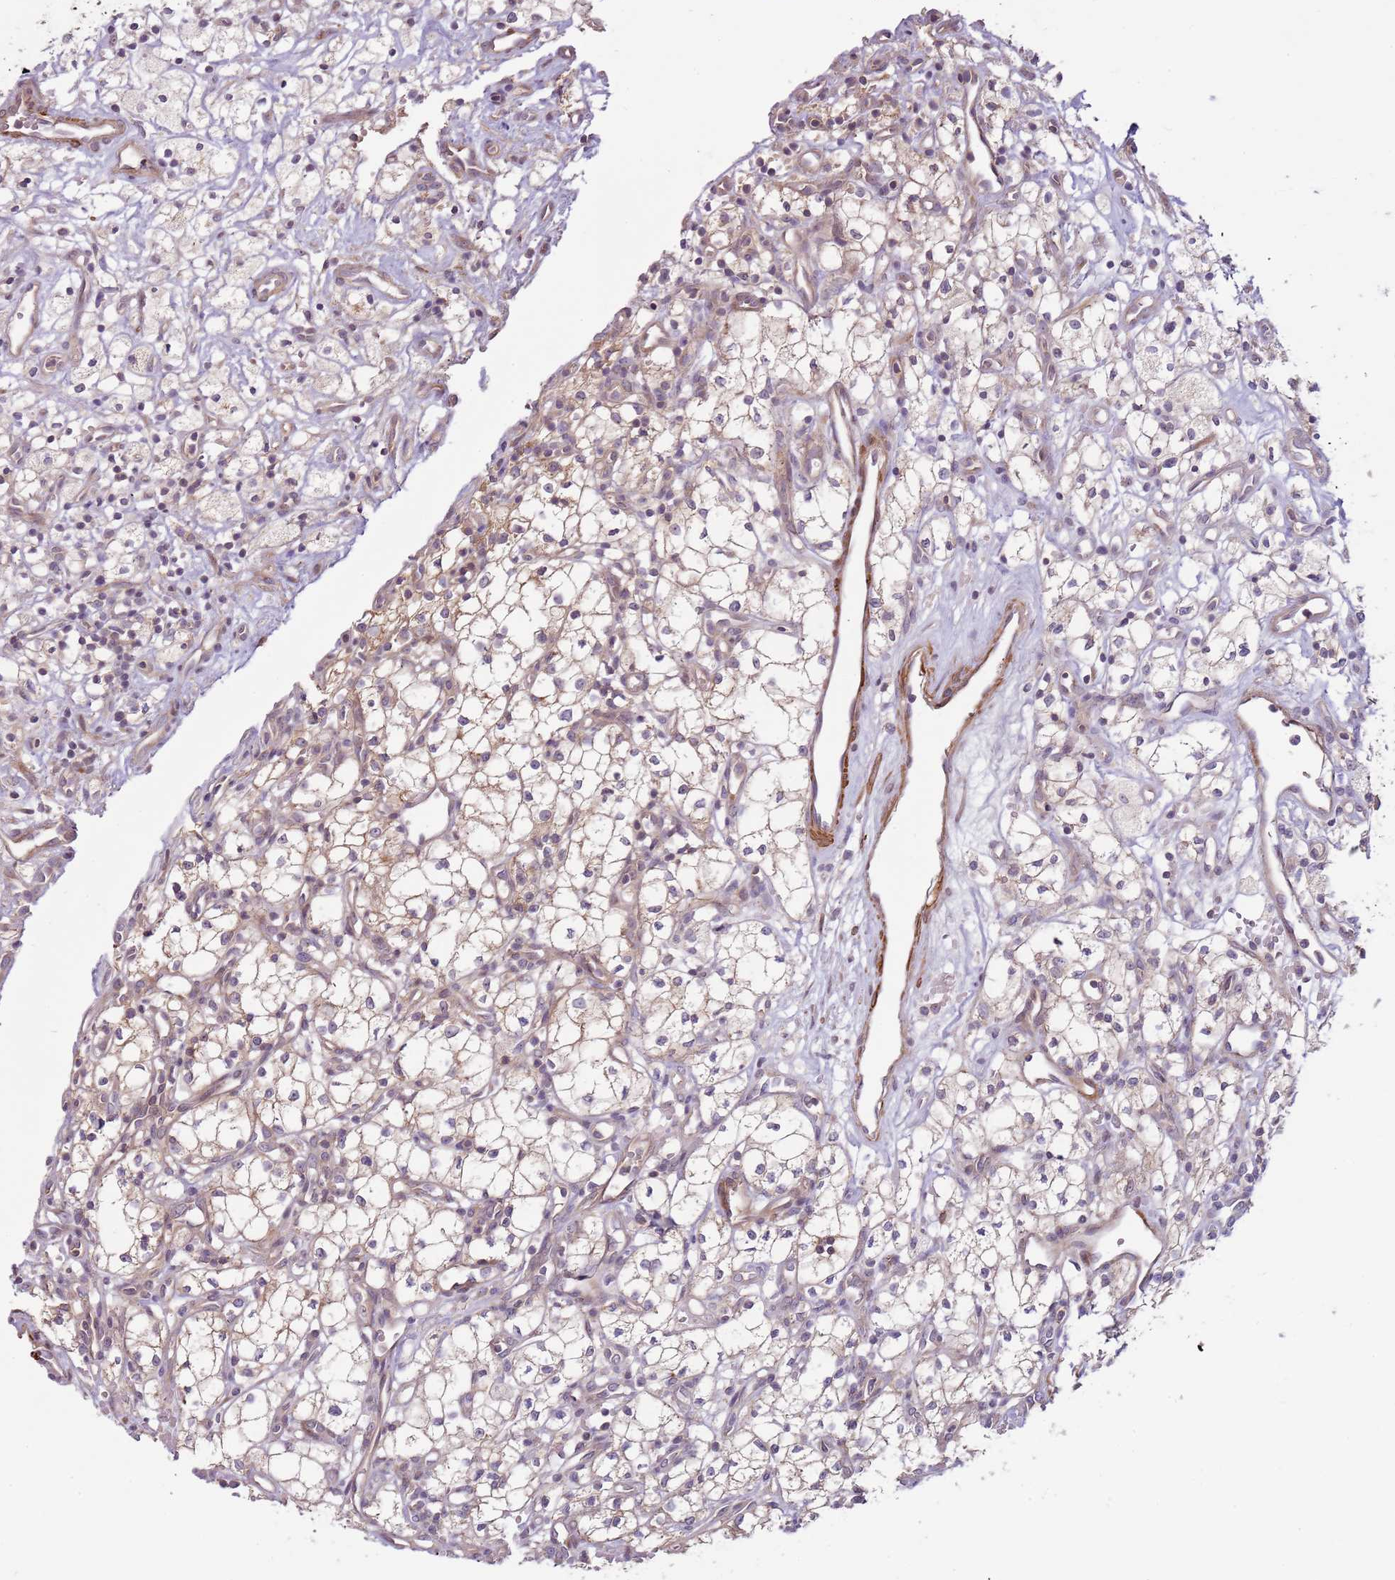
{"staining": {"intensity": "weak", "quantity": "<25%", "location": "cytoplasmic/membranous"}, "tissue": "renal cancer", "cell_type": "Tumor cells", "image_type": "cancer", "snomed": [{"axis": "morphology", "description": "Adenocarcinoma, NOS"}, {"axis": "topography", "description": "Kidney"}], "caption": "This is an immunohistochemistry histopathology image of human renal cancer (adenocarcinoma). There is no staining in tumor cells.", "gene": "RNF128", "patient": {"sex": "male", "age": 59}}